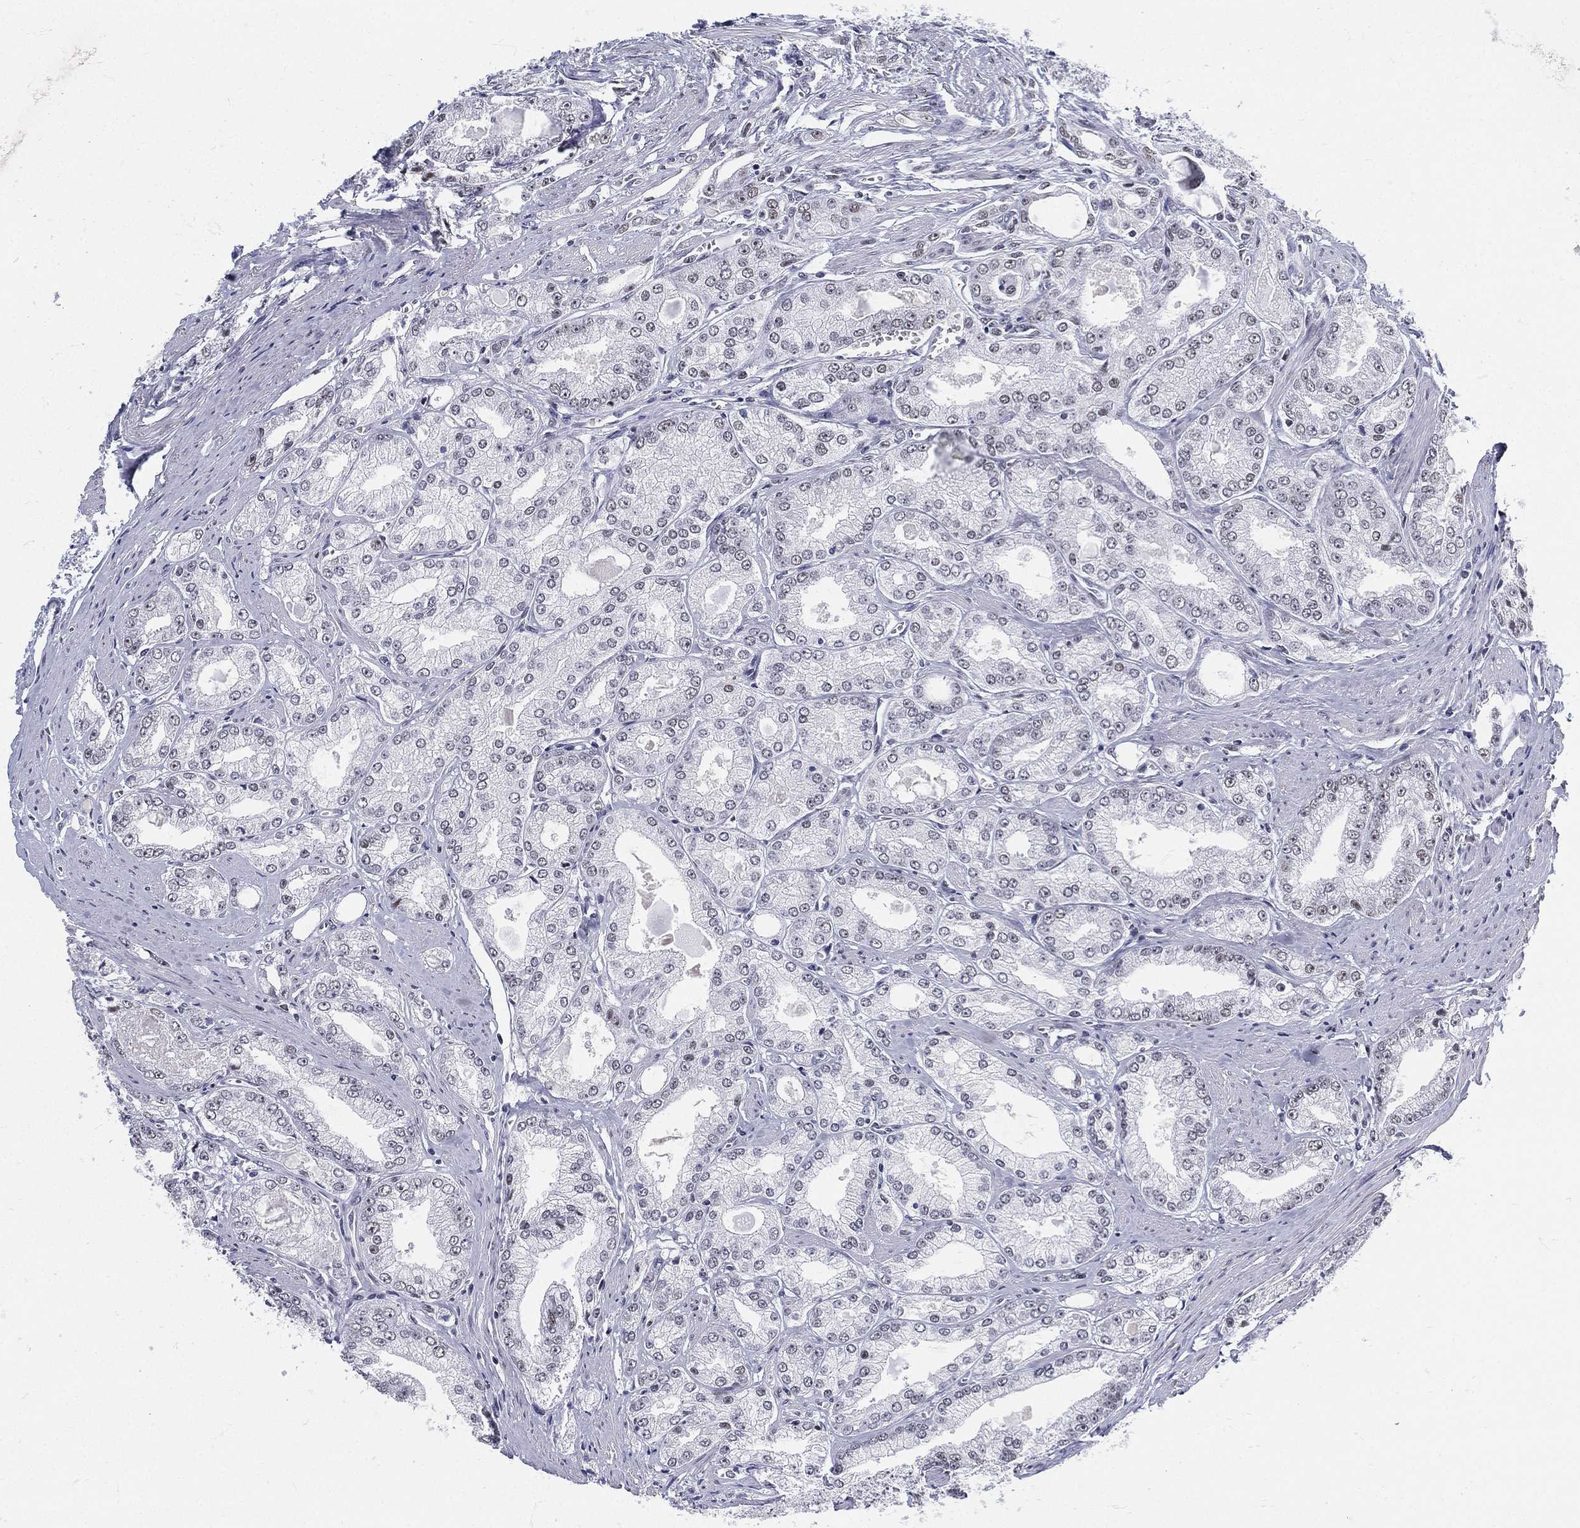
{"staining": {"intensity": "negative", "quantity": "none", "location": "none"}, "tissue": "prostate cancer", "cell_type": "Tumor cells", "image_type": "cancer", "snomed": [{"axis": "morphology", "description": "Adenocarcinoma, NOS"}, {"axis": "morphology", "description": "Adenocarcinoma, High grade"}, {"axis": "topography", "description": "Prostate"}], "caption": "Histopathology image shows no significant protein staining in tumor cells of high-grade adenocarcinoma (prostate).", "gene": "MAPK8IP1", "patient": {"sex": "male", "age": 70}}